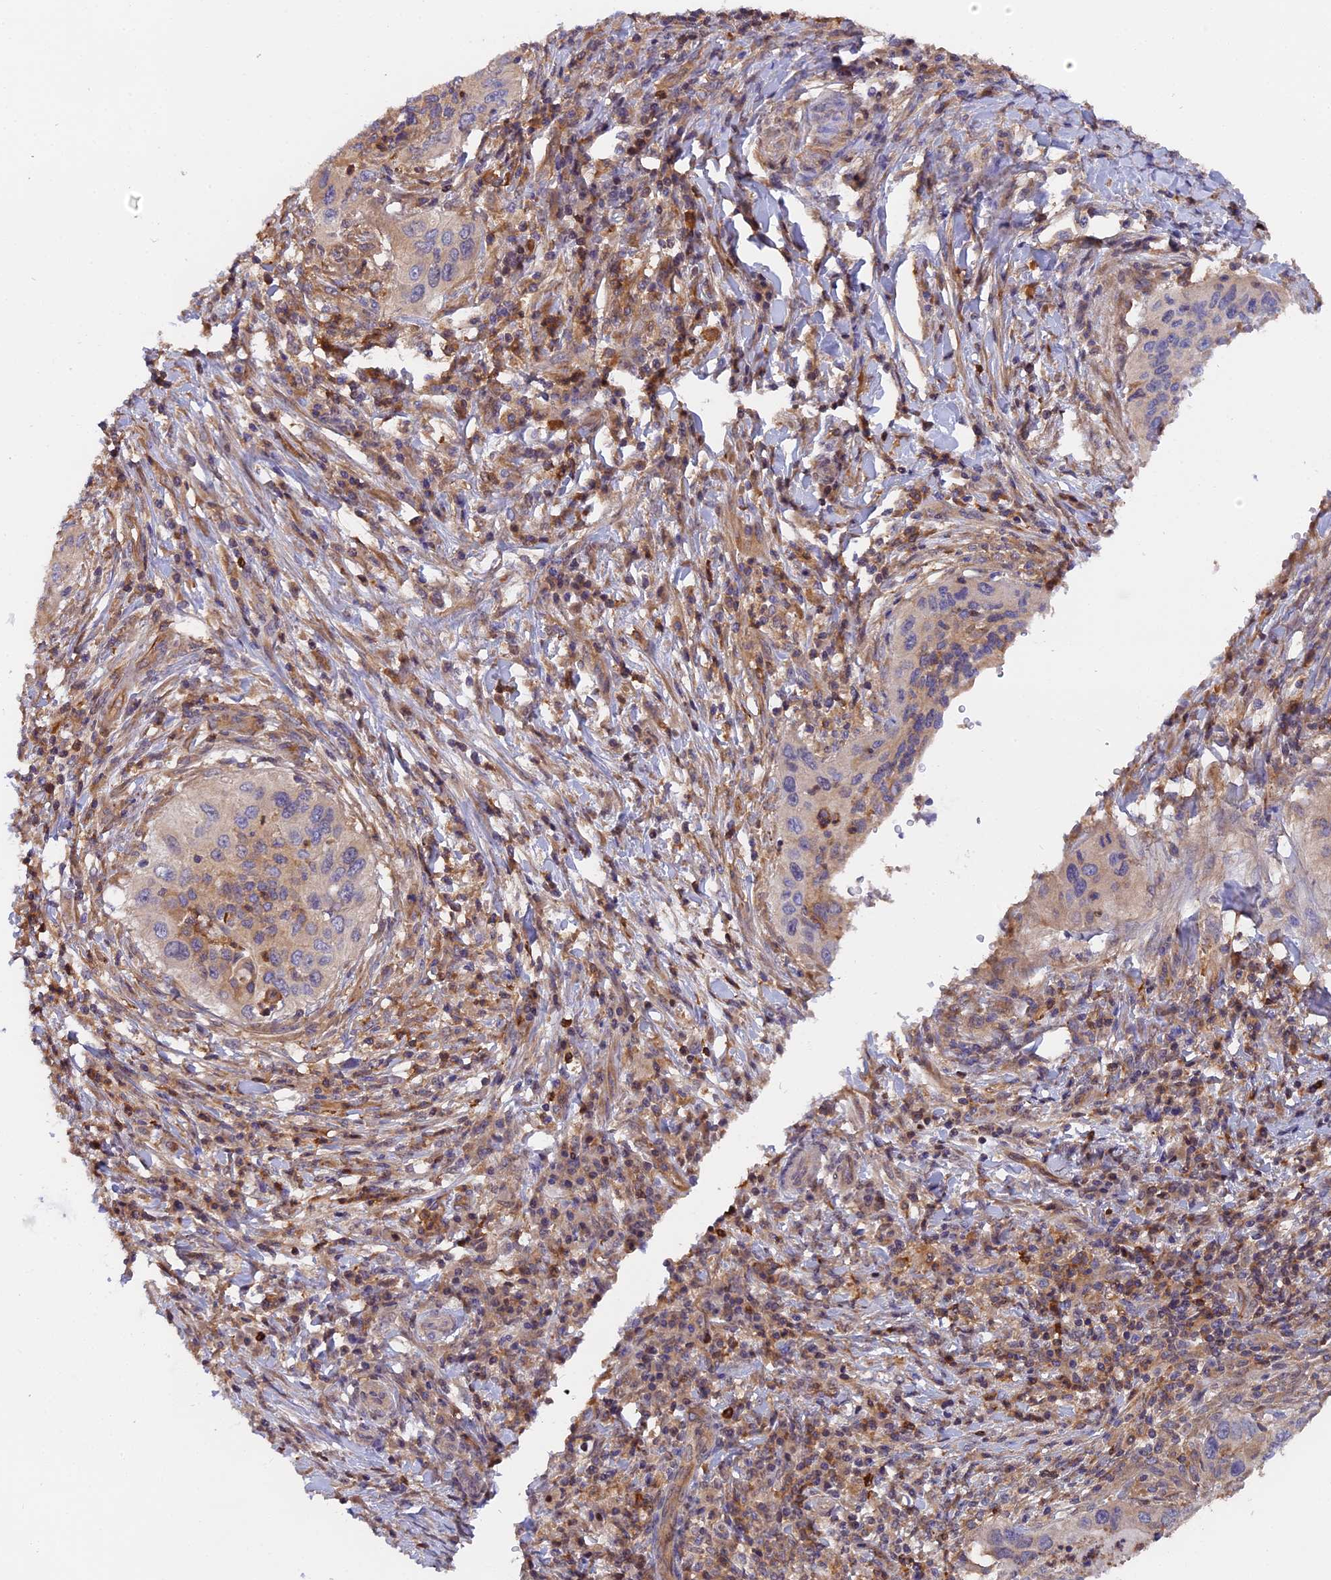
{"staining": {"intensity": "weak", "quantity": "<25%", "location": "cytoplasmic/membranous"}, "tissue": "cervical cancer", "cell_type": "Tumor cells", "image_type": "cancer", "snomed": [{"axis": "morphology", "description": "Squamous cell carcinoma, NOS"}, {"axis": "topography", "description": "Cervix"}], "caption": "Photomicrograph shows no significant protein expression in tumor cells of cervical cancer (squamous cell carcinoma). (DAB immunohistochemistry (IHC), high magnification).", "gene": "FAM118B", "patient": {"sex": "female", "age": 38}}